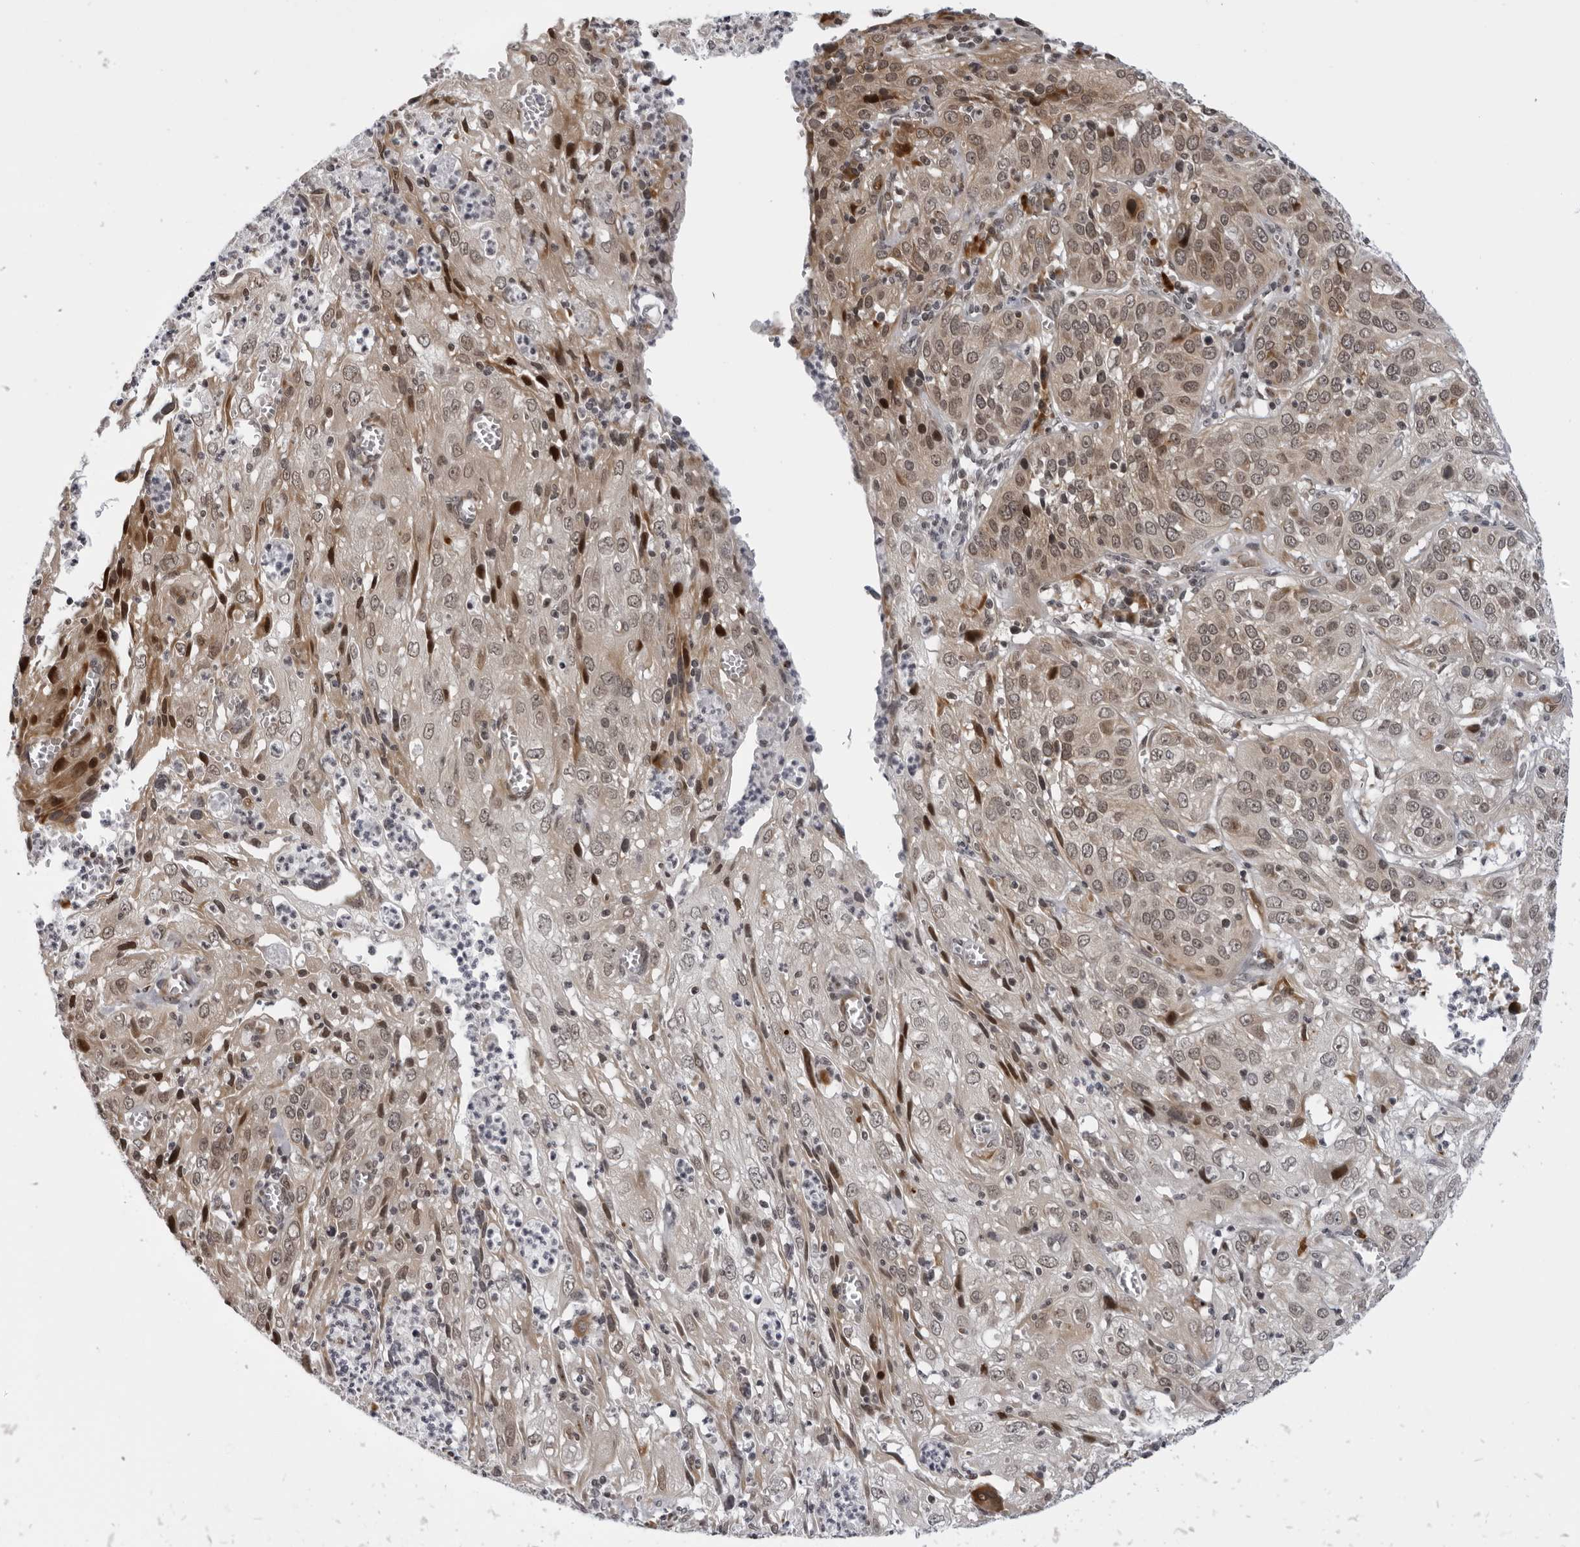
{"staining": {"intensity": "weak", "quantity": ">75%", "location": "cytoplasmic/membranous,nuclear"}, "tissue": "cervical cancer", "cell_type": "Tumor cells", "image_type": "cancer", "snomed": [{"axis": "morphology", "description": "Squamous cell carcinoma, NOS"}, {"axis": "topography", "description": "Cervix"}], "caption": "The photomicrograph shows immunohistochemical staining of cervical squamous cell carcinoma. There is weak cytoplasmic/membranous and nuclear expression is present in approximately >75% of tumor cells.", "gene": "GCSAML", "patient": {"sex": "female", "age": 32}}